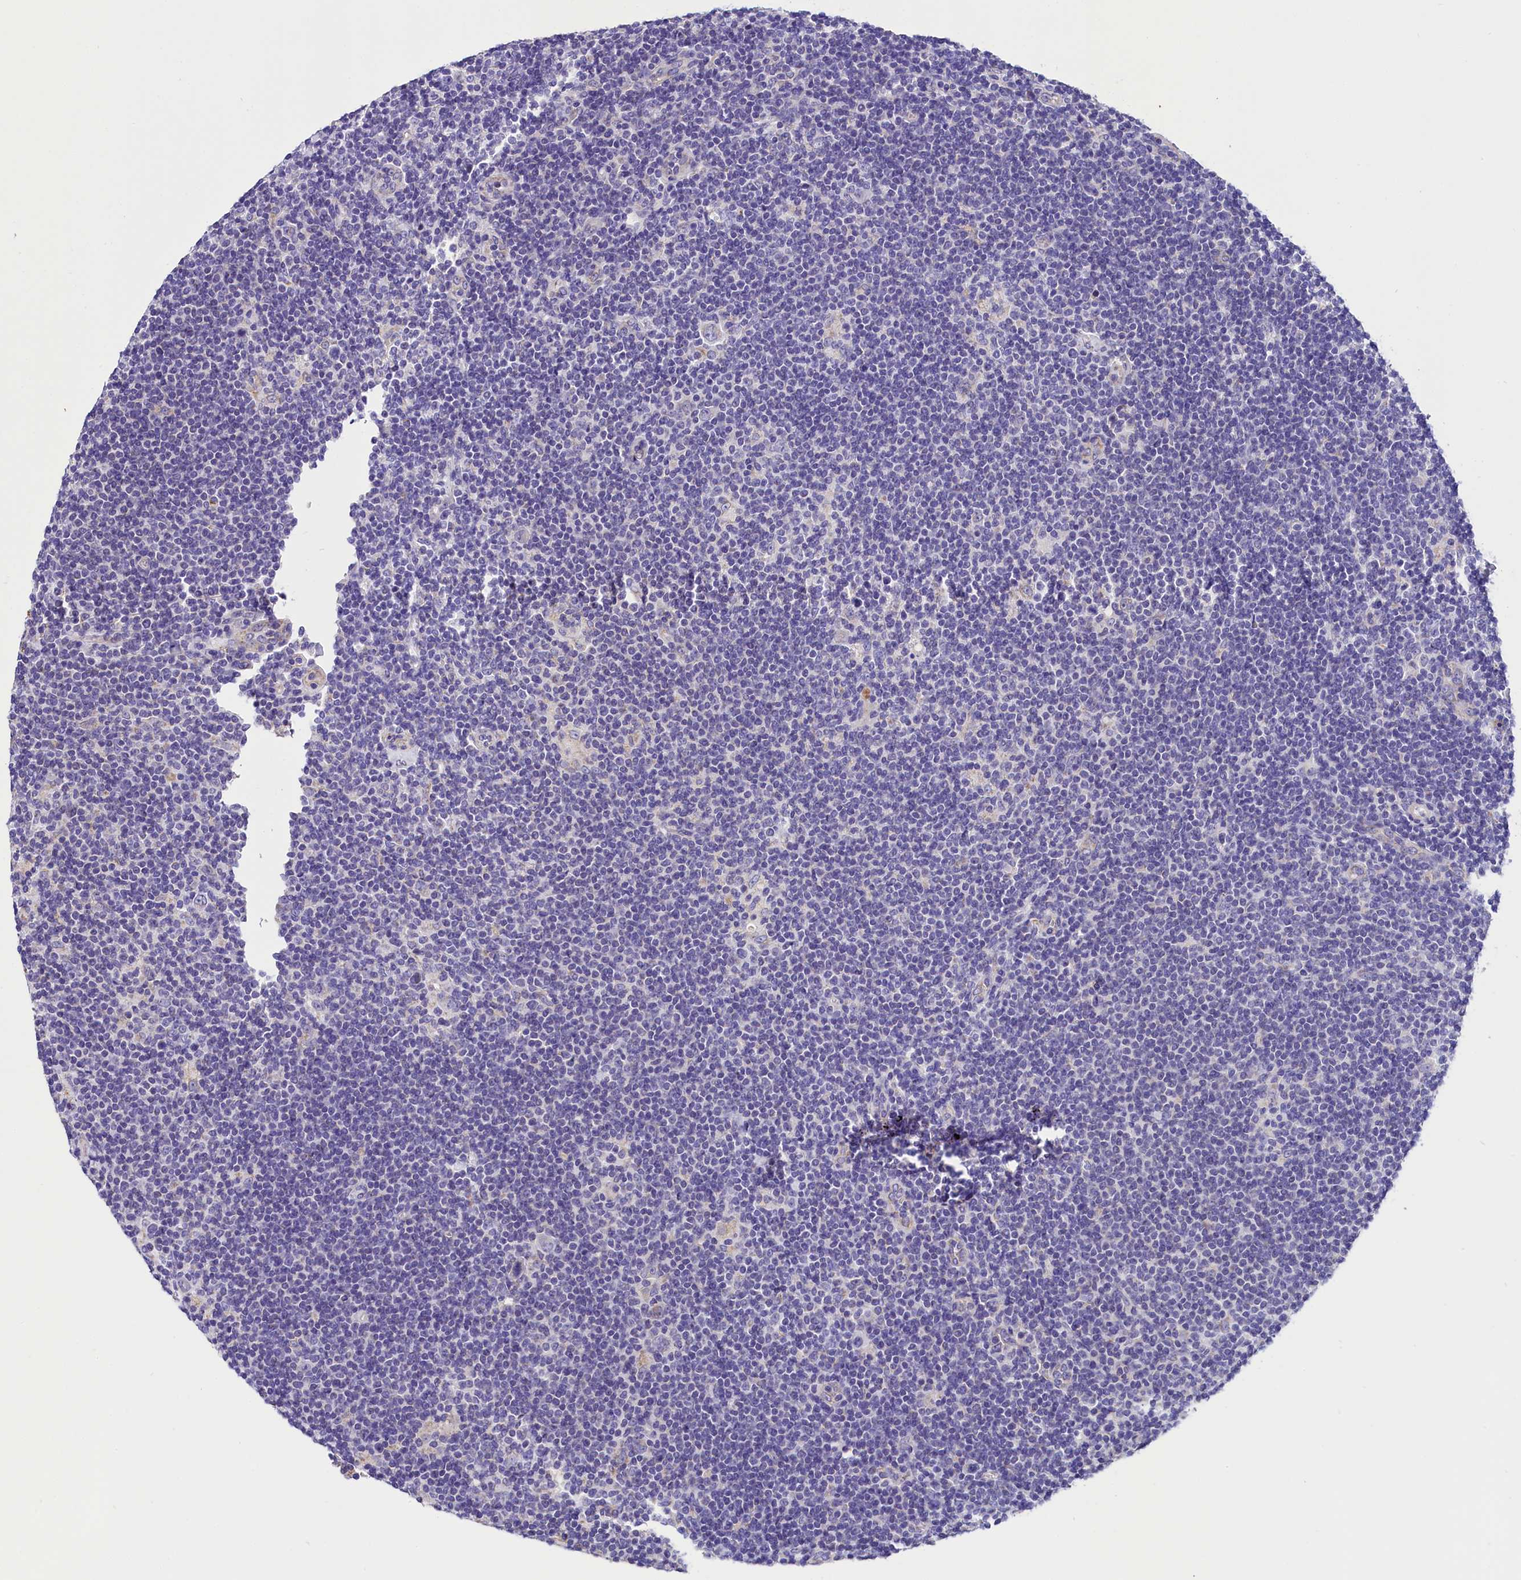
{"staining": {"intensity": "negative", "quantity": "none", "location": "none"}, "tissue": "lymphoma", "cell_type": "Tumor cells", "image_type": "cancer", "snomed": [{"axis": "morphology", "description": "Hodgkin's disease, NOS"}, {"axis": "topography", "description": "Lymph node"}], "caption": "Hodgkin's disease was stained to show a protein in brown. There is no significant expression in tumor cells.", "gene": "ACAA2", "patient": {"sex": "female", "age": 57}}